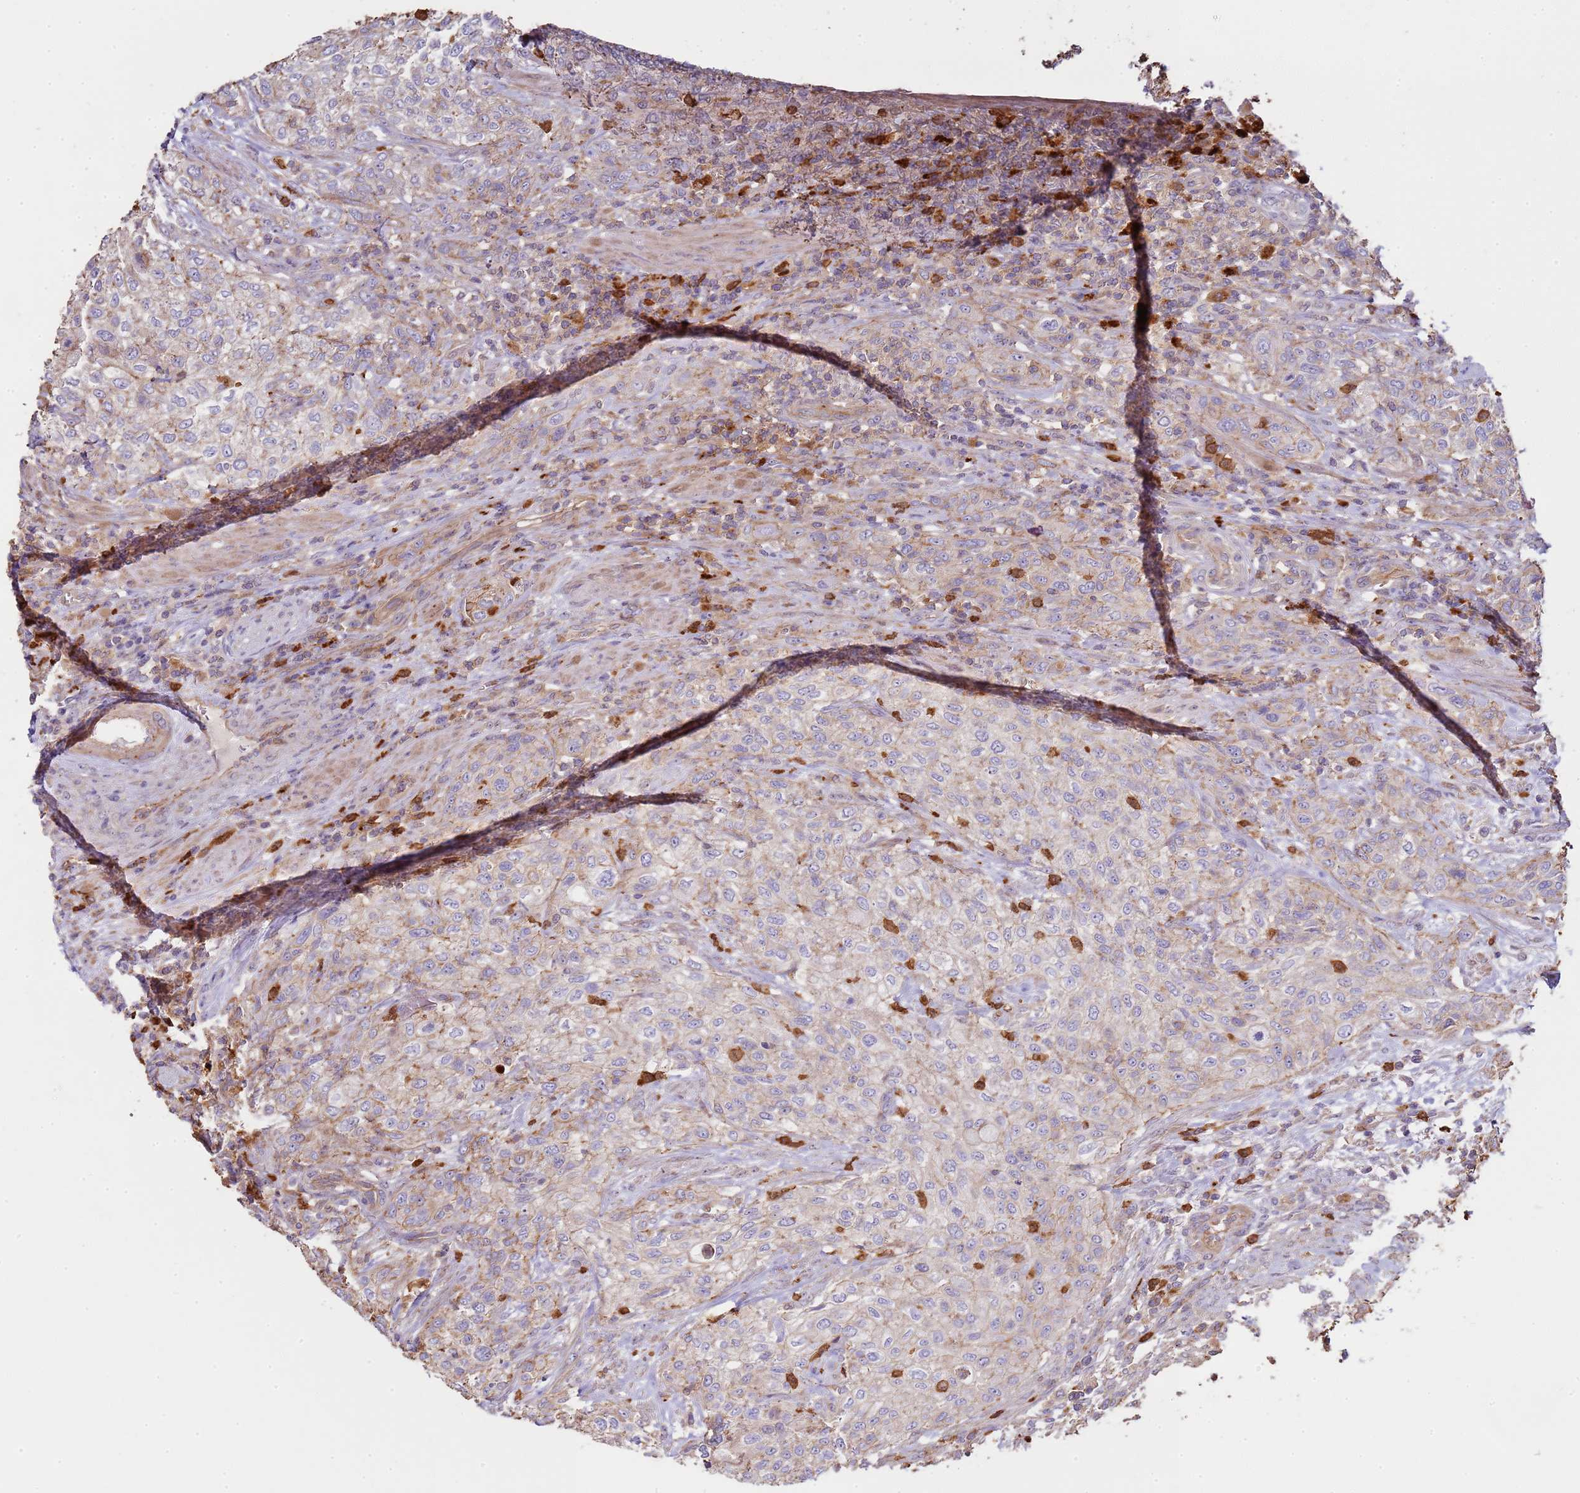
{"staining": {"intensity": "negative", "quantity": "none", "location": "none"}, "tissue": "urothelial cancer", "cell_type": "Tumor cells", "image_type": "cancer", "snomed": [{"axis": "morphology", "description": "Normal tissue, NOS"}, {"axis": "morphology", "description": "Urothelial carcinoma, NOS"}, {"axis": "topography", "description": "Urinary bladder"}, {"axis": "topography", "description": "Peripheral nerve tissue"}], "caption": "Immunohistochemical staining of urothelial cancer displays no significant staining in tumor cells. (IHC, brightfield microscopy, high magnification).", "gene": "NDUFAF4", "patient": {"sex": "male", "age": 35}}